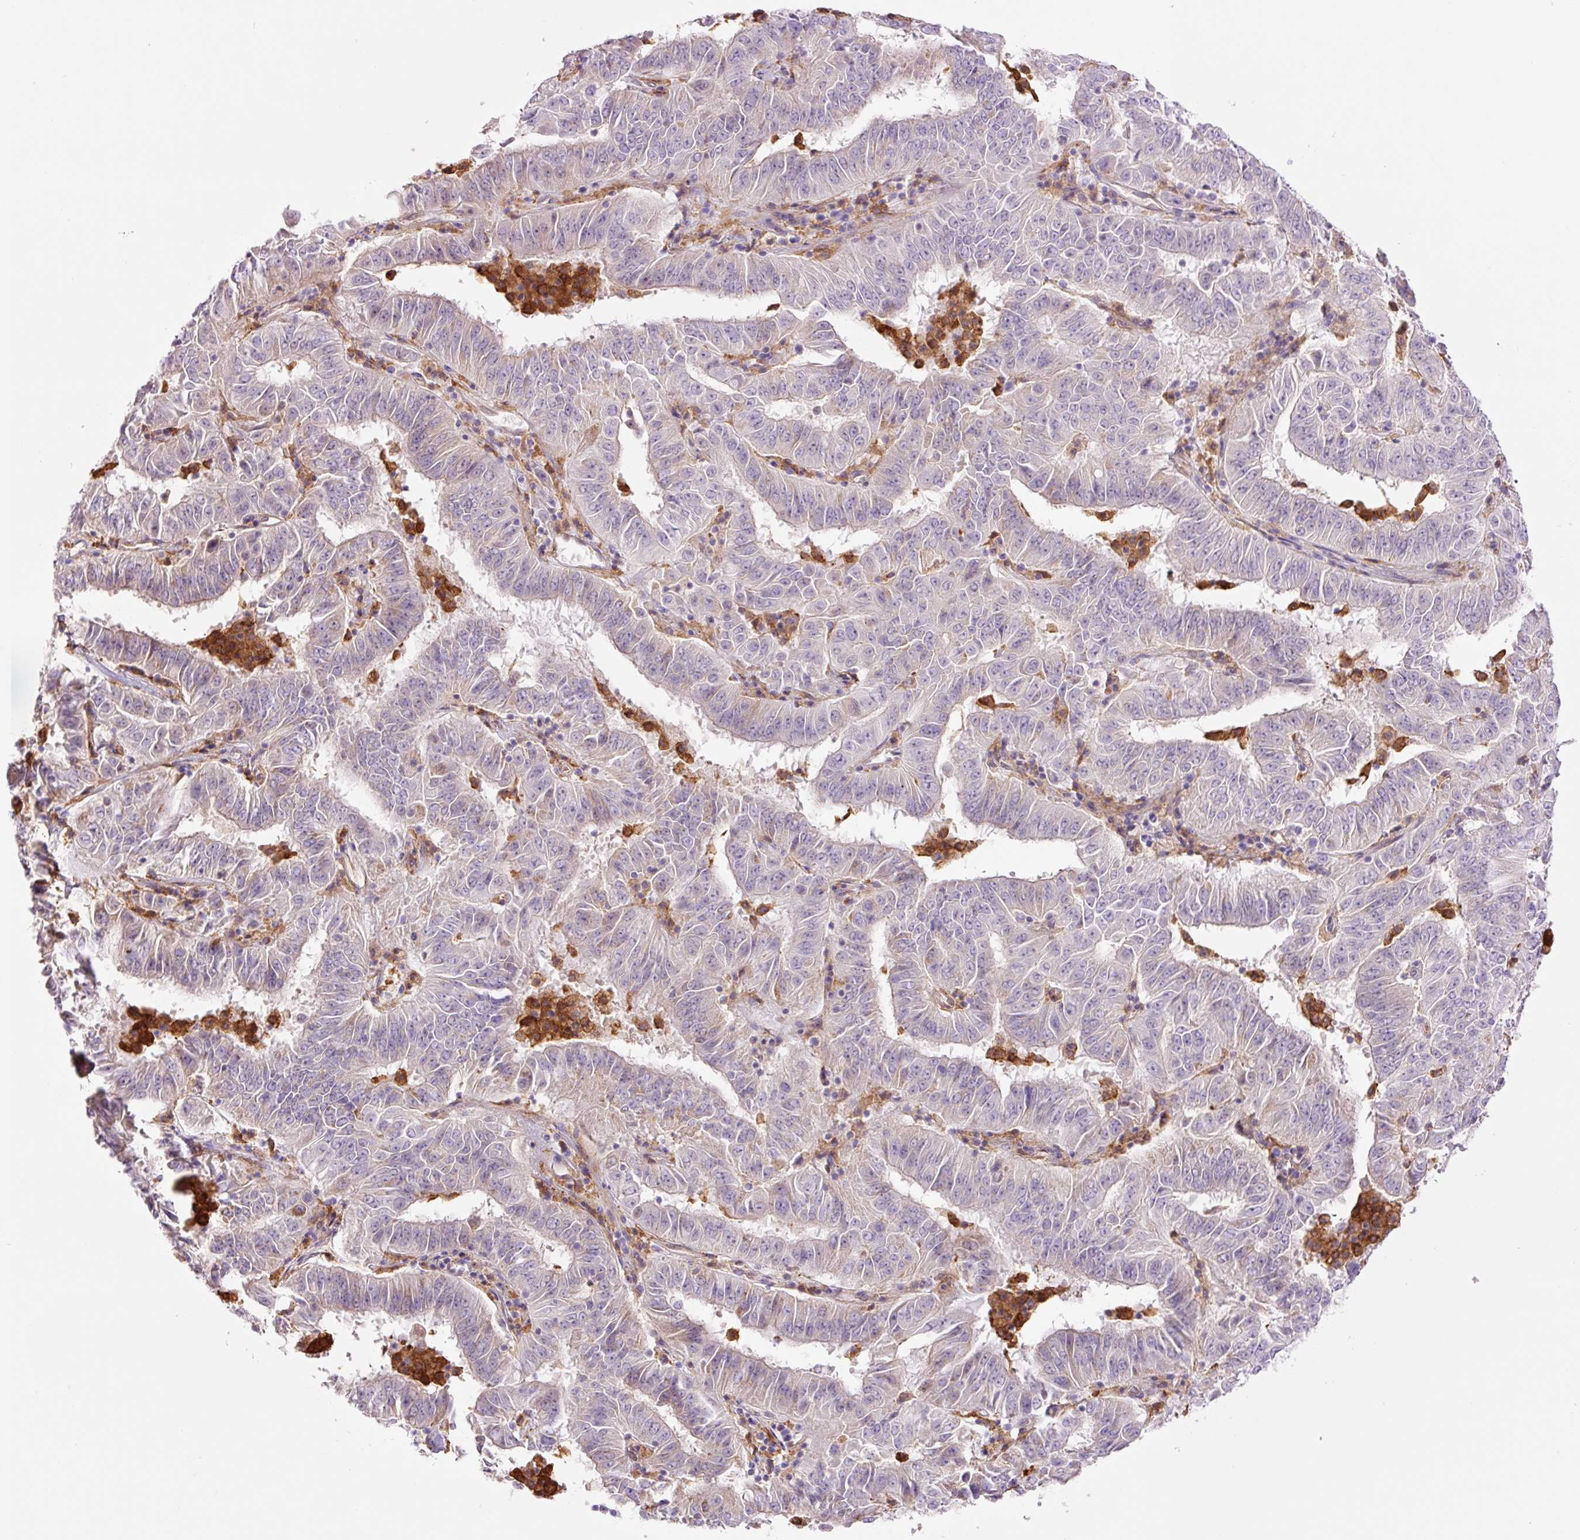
{"staining": {"intensity": "weak", "quantity": "<25%", "location": "cytoplasmic/membranous"}, "tissue": "pancreatic cancer", "cell_type": "Tumor cells", "image_type": "cancer", "snomed": [{"axis": "morphology", "description": "Adenocarcinoma, NOS"}, {"axis": "topography", "description": "Pancreas"}], "caption": "High power microscopy histopathology image of an immunohistochemistry micrograph of adenocarcinoma (pancreatic), revealing no significant expression in tumor cells.", "gene": "SH2D6", "patient": {"sex": "male", "age": 63}}